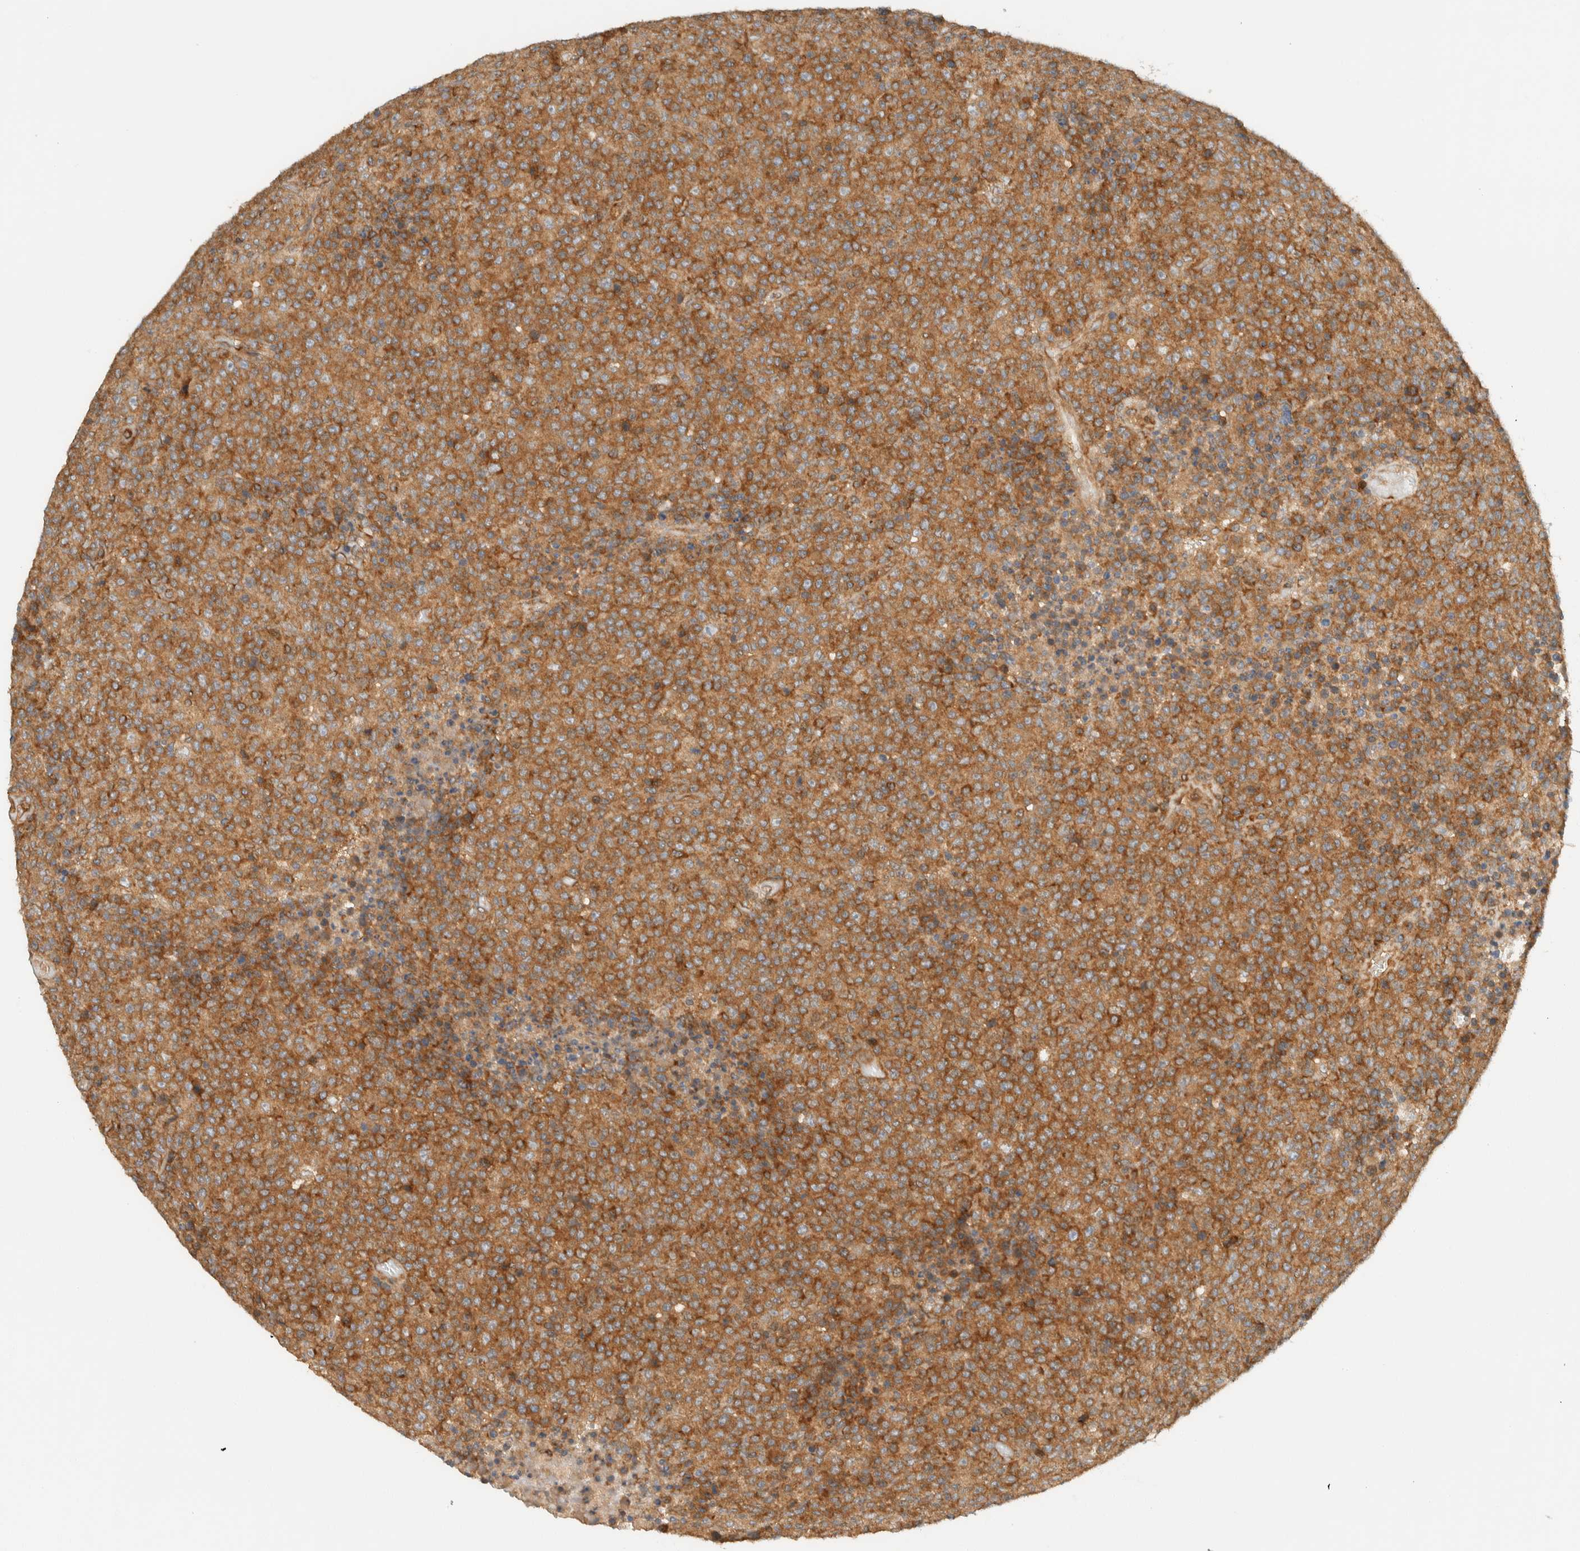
{"staining": {"intensity": "moderate", "quantity": ">75%", "location": "cytoplasmic/membranous"}, "tissue": "lymphoma", "cell_type": "Tumor cells", "image_type": "cancer", "snomed": [{"axis": "morphology", "description": "Malignant lymphoma, non-Hodgkin's type, High grade"}, {"axis": "topography", "description": "Lymph node"}], "caption": "A high-resolution histopathology image shows immunohistochemistry (IHC) staining of malignant lymphoma, non-Hodgkin's type (high-grade), which shows moderate cytoplasmic/membranous expression in about >75% of tumor cells.", "gene": "ARFGEF1", "patient": {"sex": "male", "age": 13}}